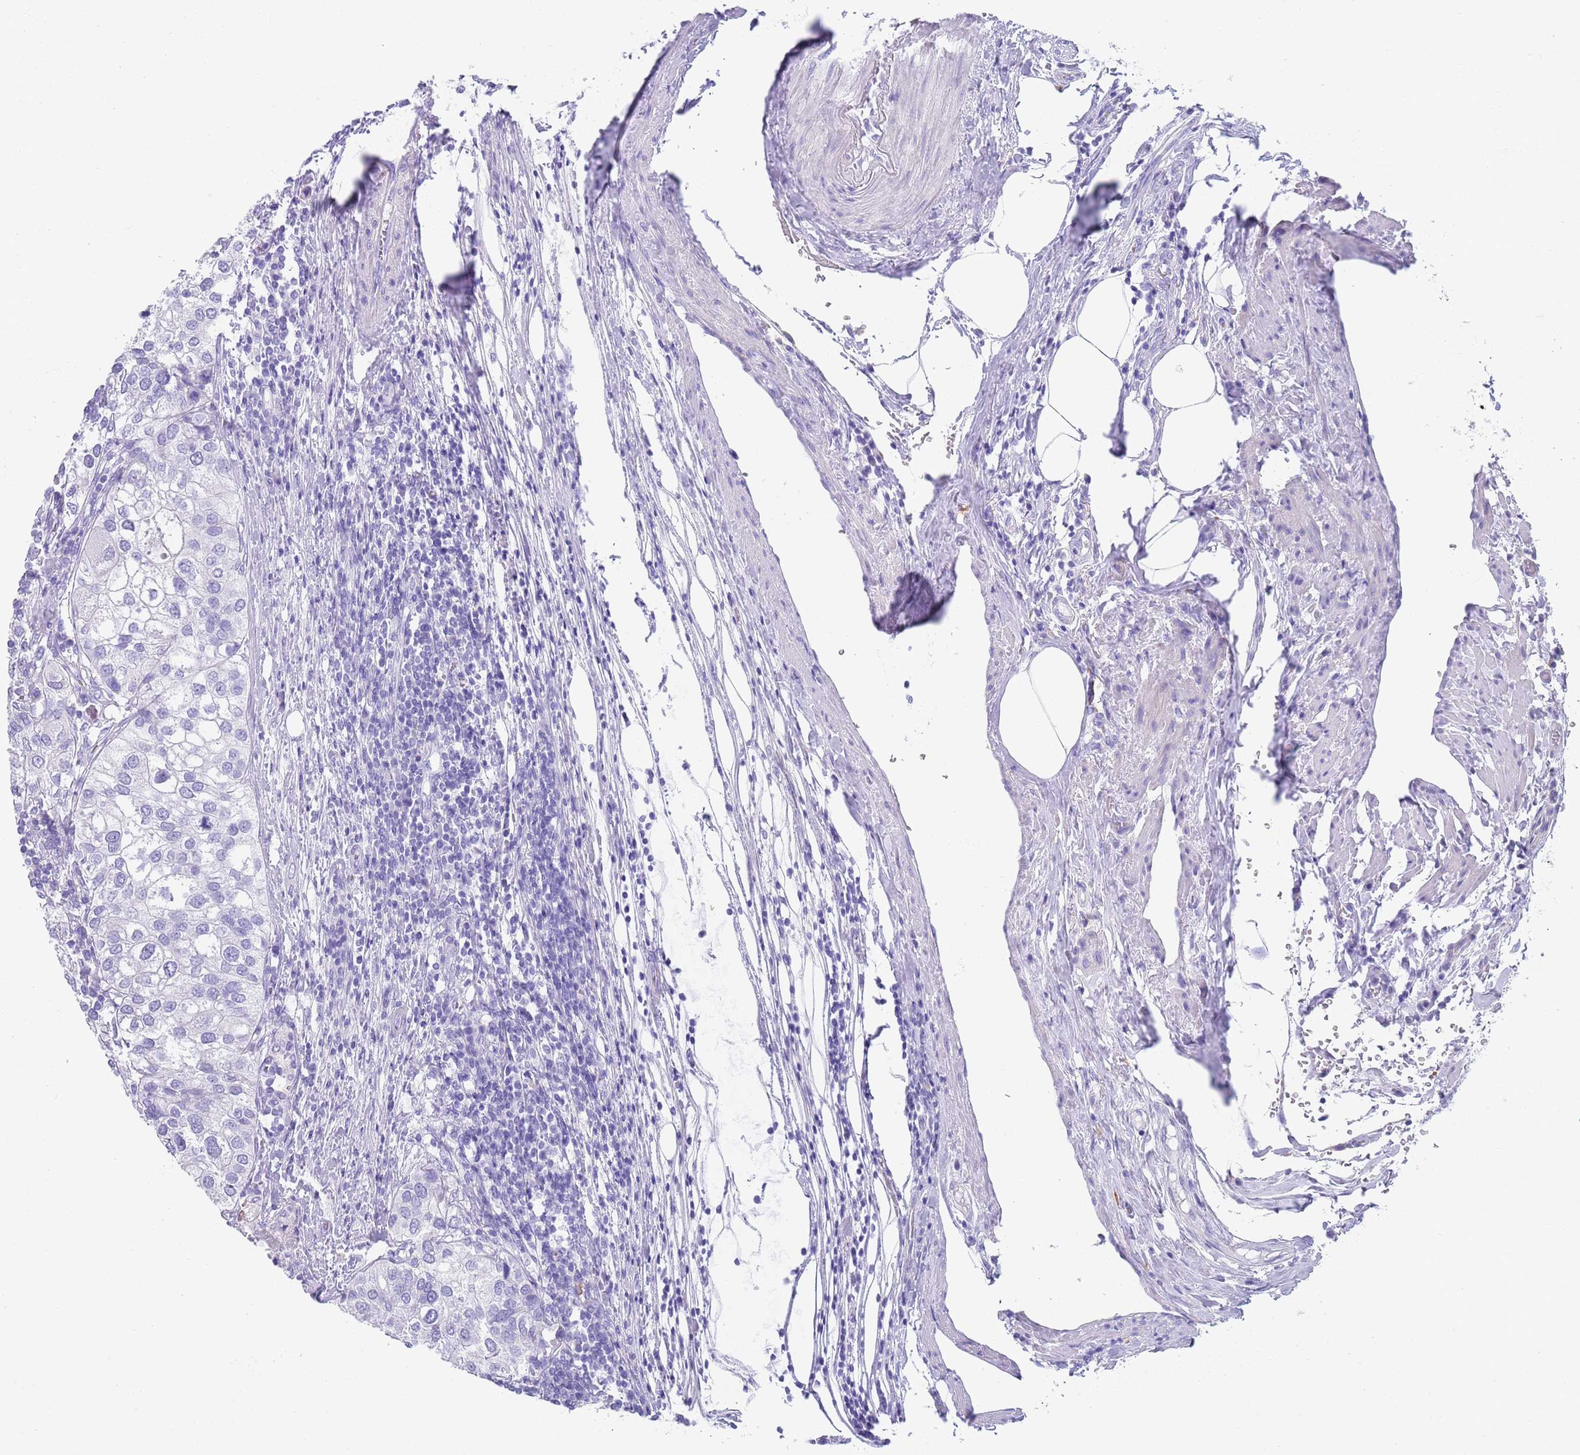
{"staining": {"intensity": "negative", "quantity": "none", "location": "none"}, "tissue": "urothelial cancer", "cell_type": "Tumor cells", "image_type": "cancer", "snomed": [{"axis": "morphology", "description": "Urothelial carcinoma, High grade"}, {"axis": "topography", "description": "Urinary bladder"}], "caption": "The immunohistochemistry (IHC) photomicrograph has no significant expression in tumor cells of high-grade urothelial carcinoma tissue.", "gene": "CPXM2", "patient": {"sex": "male", "age": 64}}